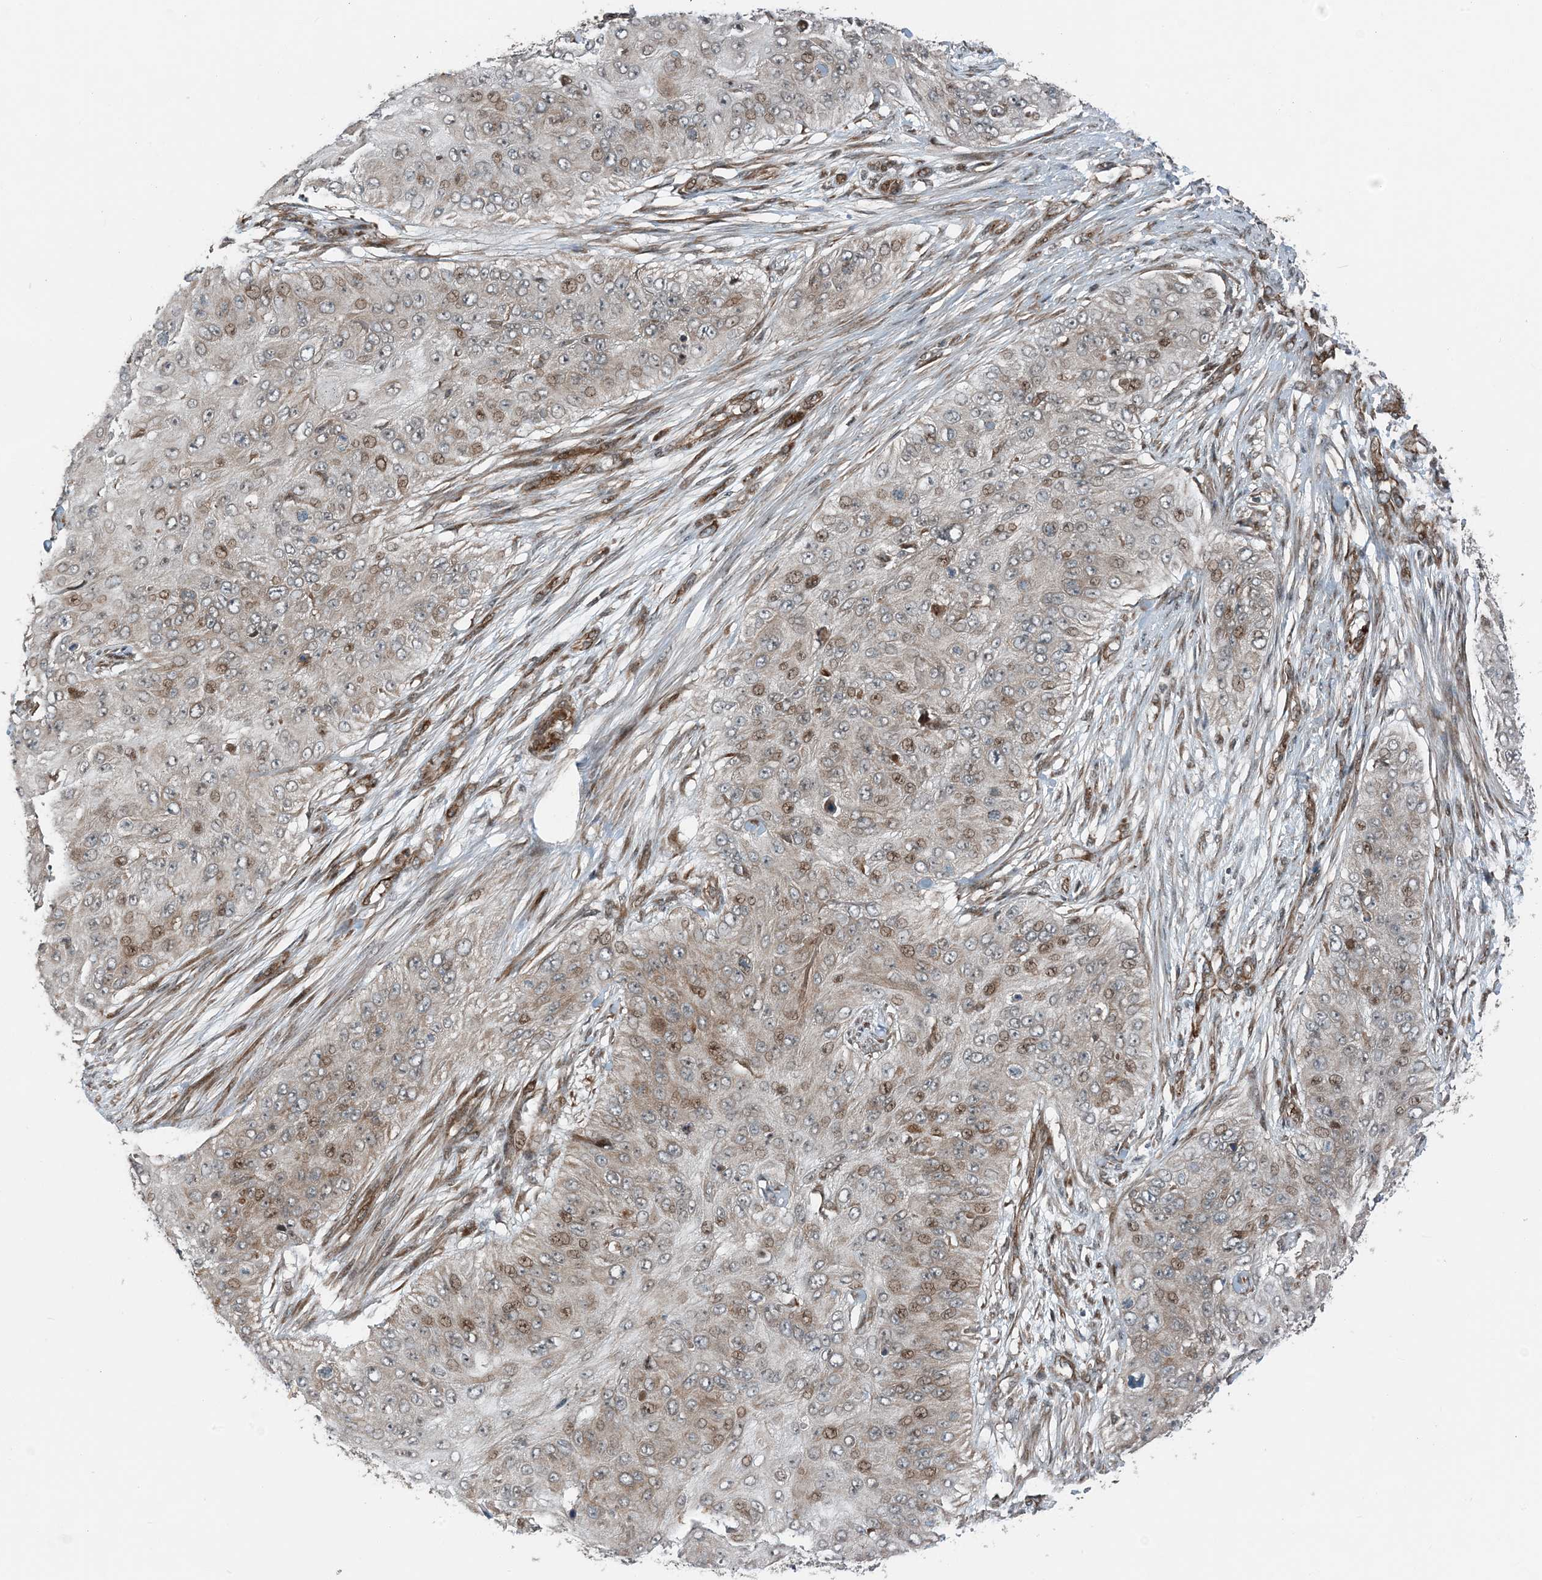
{"staining": {"intensity": "weak", "quantity": "<25%", "location": "nuclear"}, "tissue": "skin cancer", "cell_type": "Tumor cells", "image_type": "cancer", "snomed": [{"axis": "morphology", "description": "Squamous cell carcinoma, NOS"}, {"axis": "topography", "description": "Skin"}], "caption": "The immunohistochemistry photomicrograph has no significant expression in tumor cells of squamous cell carcinoma (skin) tissue.", "gene": "EDEM2", "patient": {"sex": "female", "age": 80}}